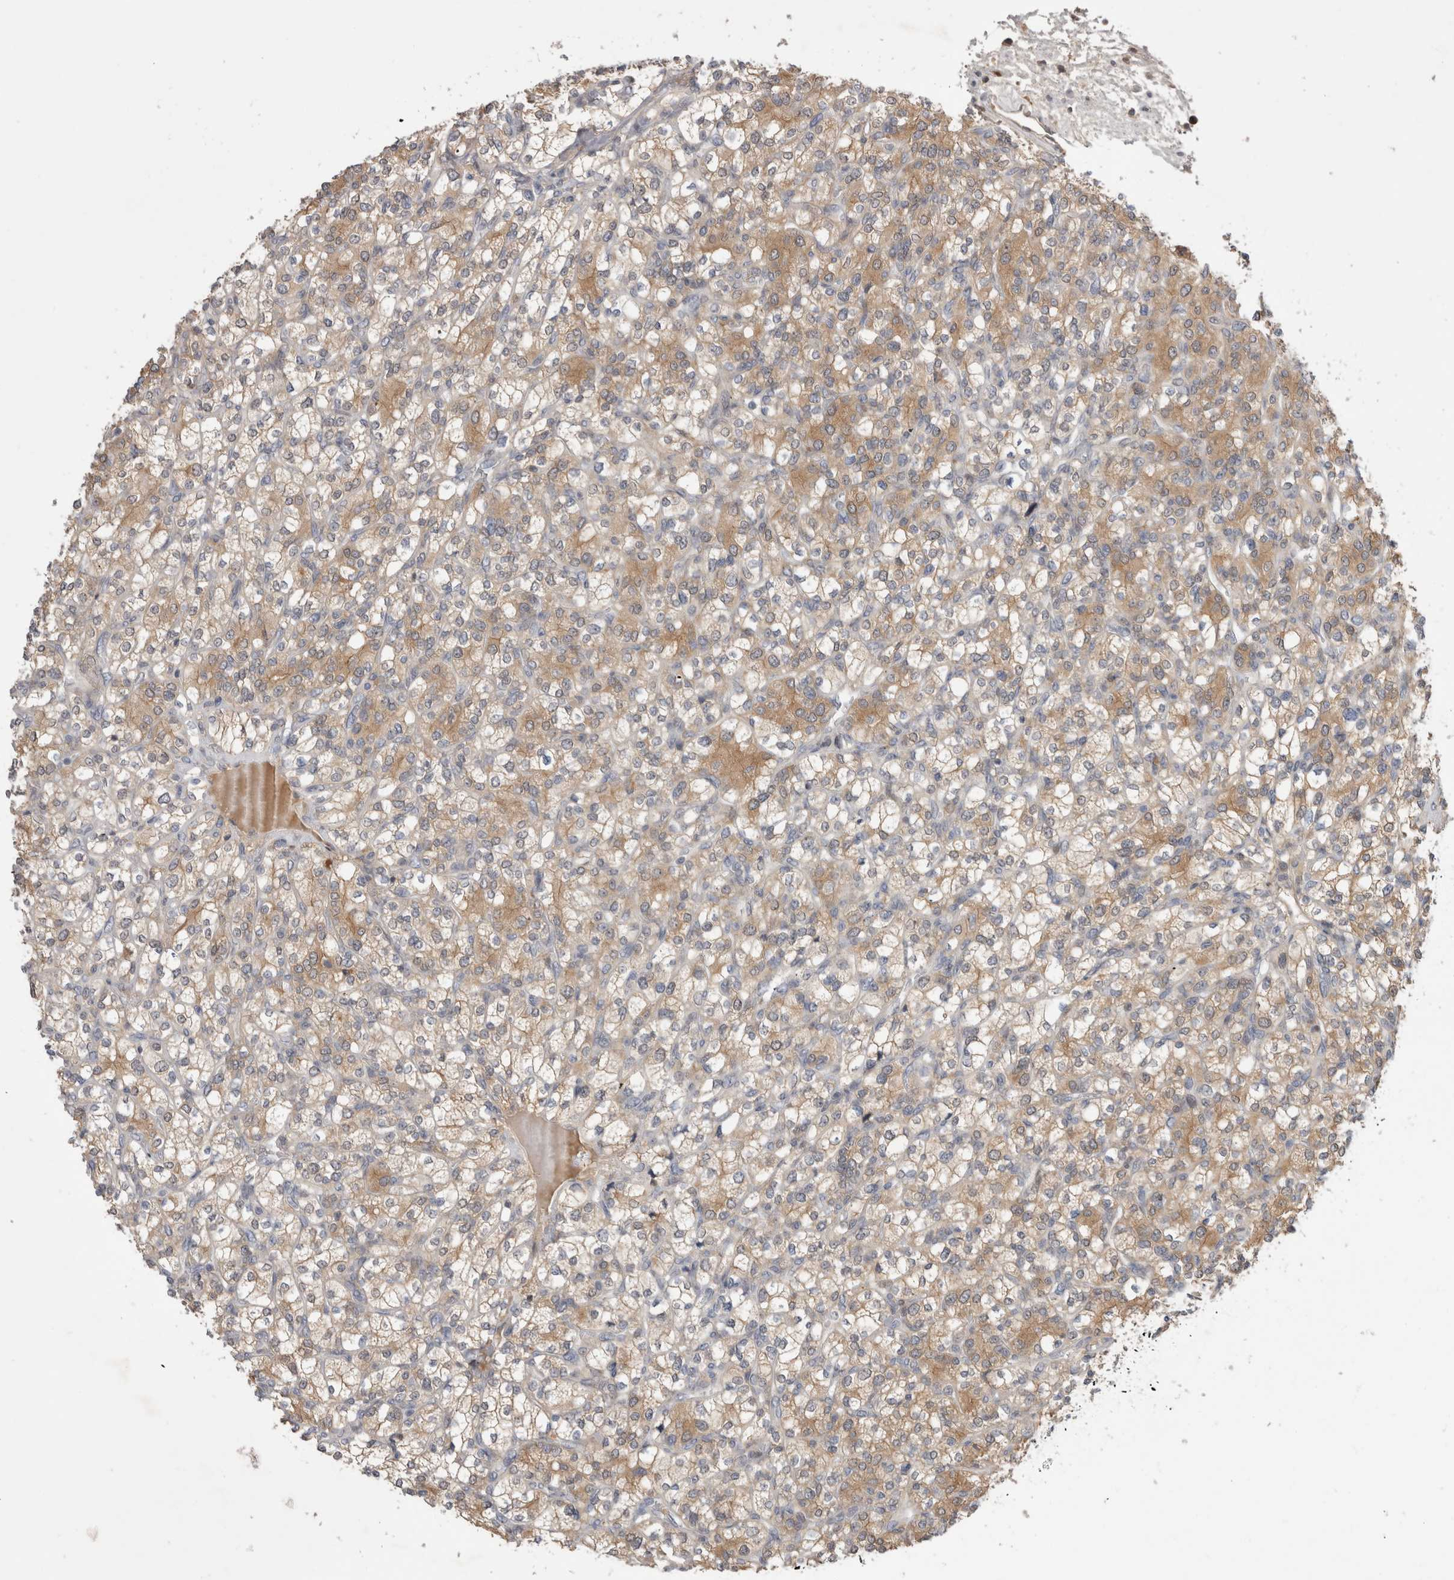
{"staining": {"intensity": "moderate", "quantity": ">75%", "location": "cytoplasmic/membranous"}, "tissue": "renal cancer", "cell_type": "Tumor cells", "image_type": "cancer", "snomed": [{"axis": "morphology", "description": "Adenocarcinoma, NOS"}, {"axis": "topography", "description": "Kidney"}], "caption": "Immunohistochemistry image of neoplastic tissue: renal cancer (adenocarcinoma) stained using immunohistochemistry (IHC) exhibits medium levels of moderate protein expression localized specifically in the cytoplasmic/membranous of tumor cells, appearing as a cytoplasmic/membranous brown color.", "gene": "PLEKHM1", "patient": {"sex": "male", "age": 77}}